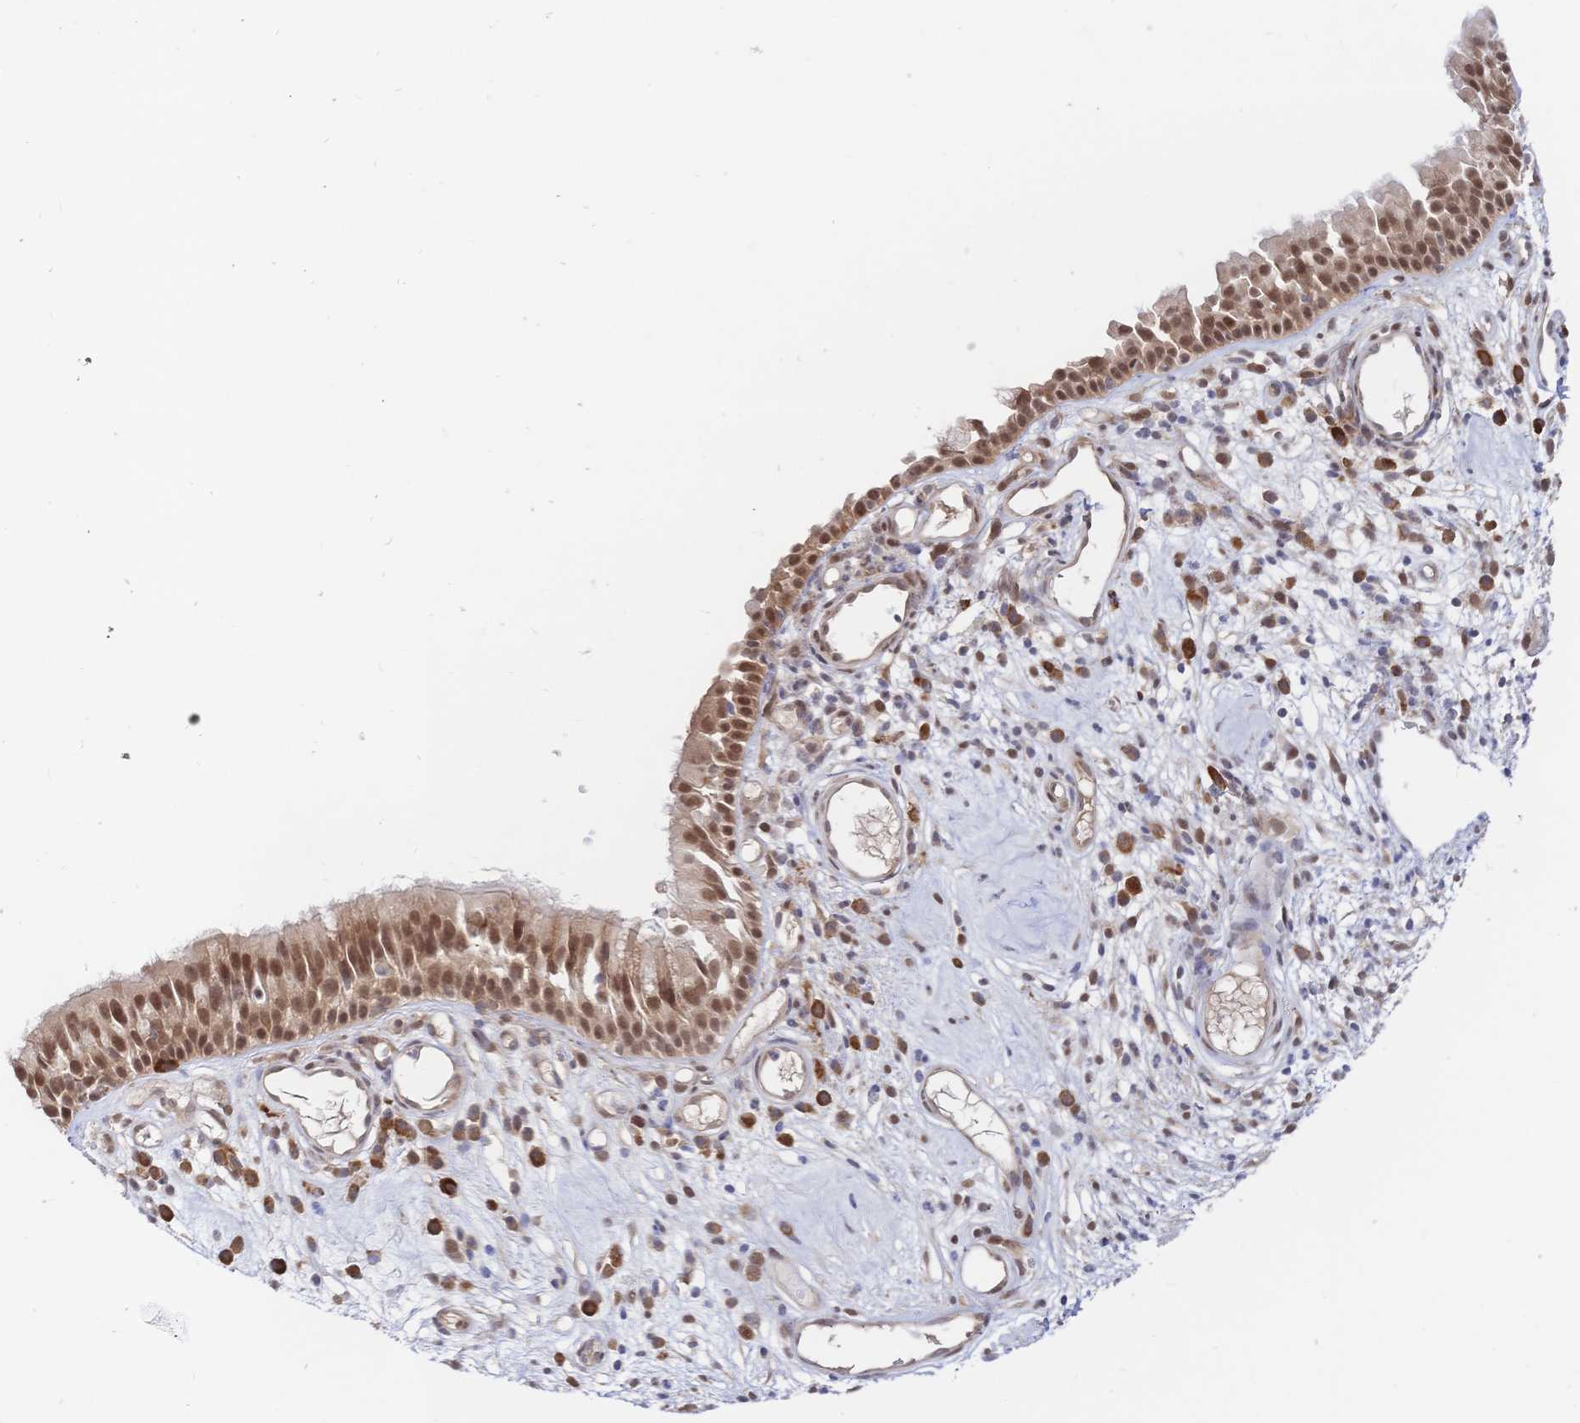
{"staining": {"intensity": "moderate", "quantity": ">75%", "location": "nuclear"}, "tissue": "nasopharynx", "cell_type": "Respiratory epithelial cells", "image_type": "normal", "snomed": [{"axis": "morphology", "description": "Normal tissue, NOS"}, {"axis": "morphology", "description": "Inflammation, NOS"}, {"axis": "topography", "description": "Nasopharynx"}], "caption": "Moderate nuclear staining for a protein is seen in approximately >75% of respiratory epithelial cells of normal nasopharynx using immunohistochemistry.", "gene": "LMO4", "patient": {"sex": "male", "age": 54}}